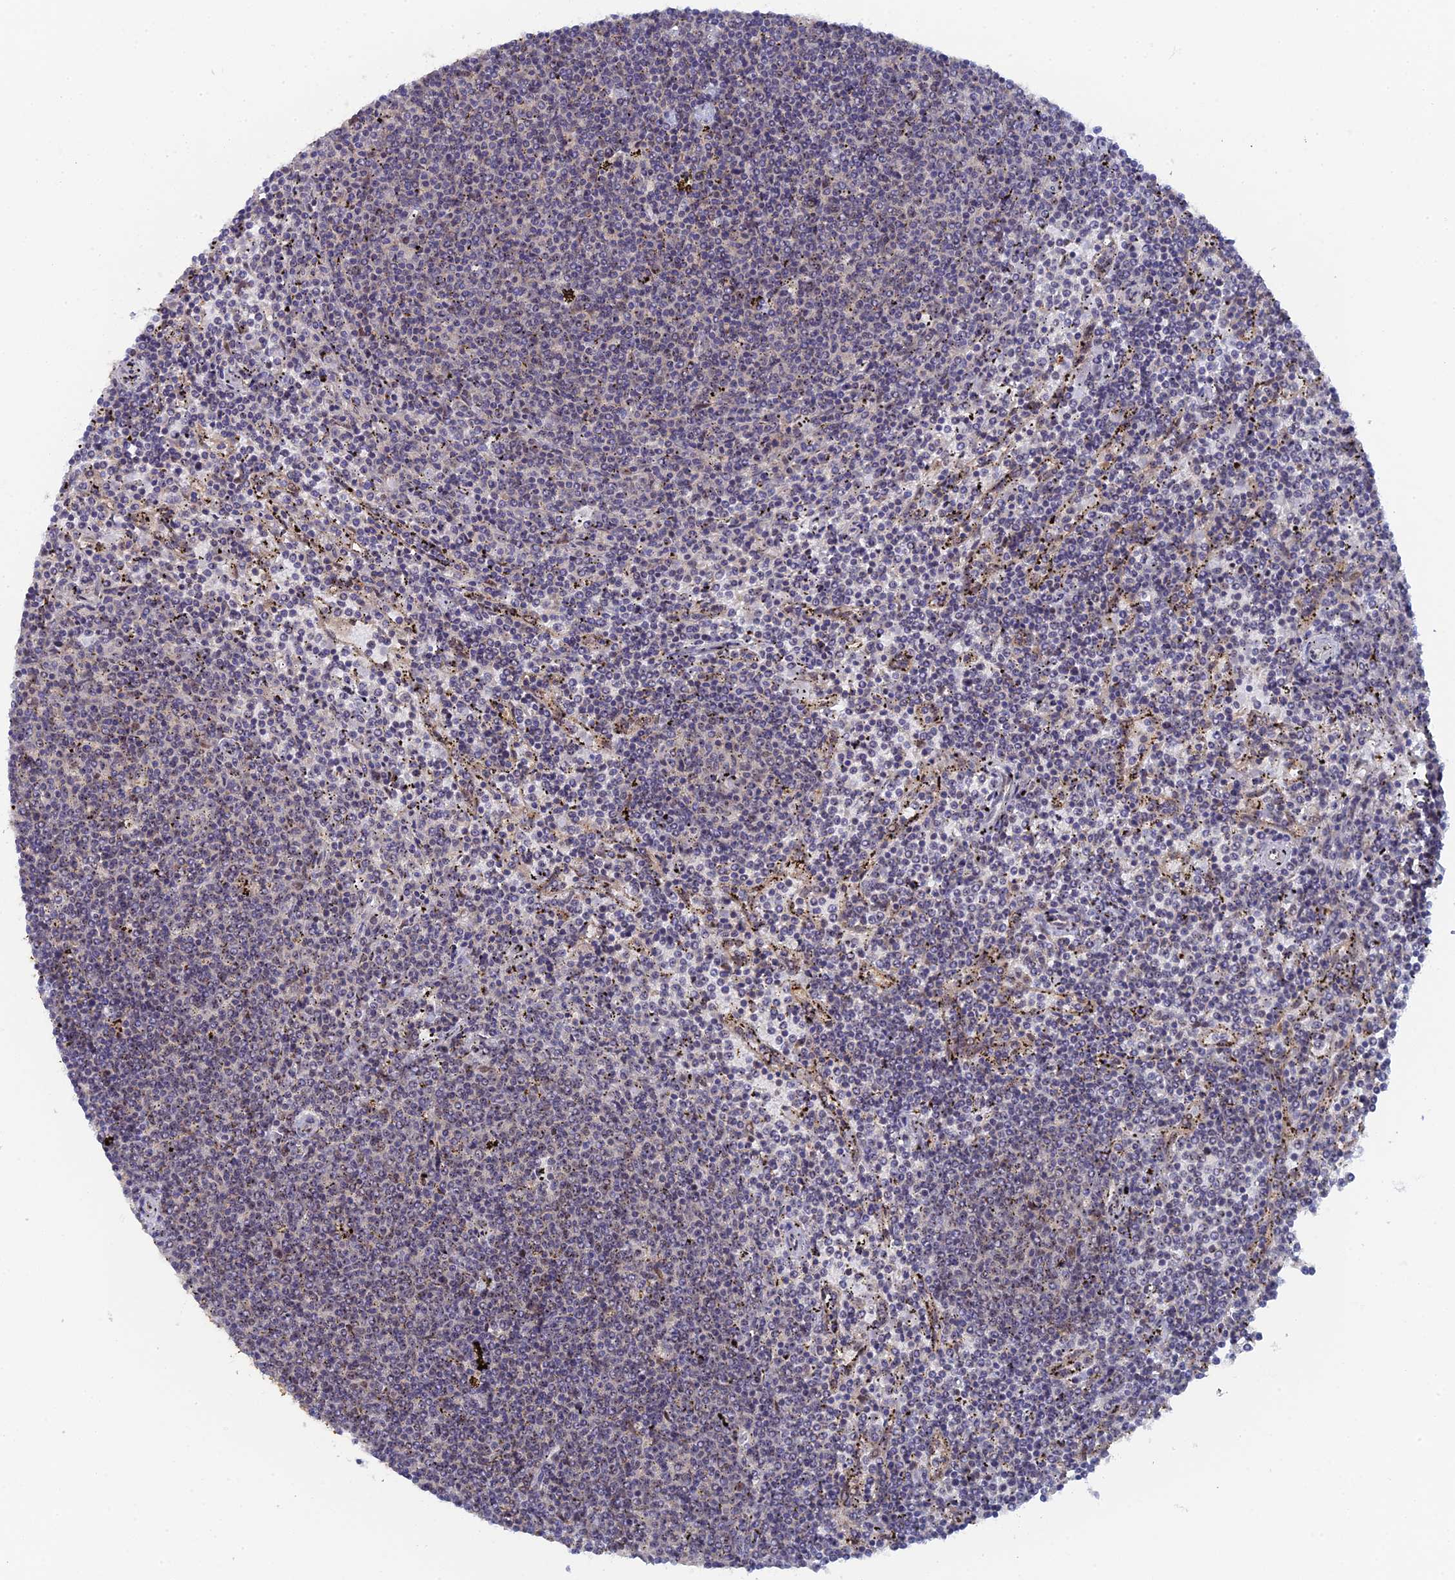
{"staining": {"intensity": "negative", "quantity": "none", "location": "none"}, "tissue": "lymphoma", "cell_type": "Tumor cells", "image_type": "cancer", "snomed": [{"axis": "morphology", "description": "Malignant lymphoma, non-Hodgkin's type, Low grade"}, {"axis": "topography", "description": "Spleen"}], "caption": "An immunohistochemistry histopathology image of lymphoma is shown. There is no staining in tumor cells of lymphoma. (DAB (3,3'-diaminobenzidine) immunohistochemistry (IHC) with hematoxylin counter stain).", "gene": "MIGA2", "patient": {"sex": "female", "age": 50}}